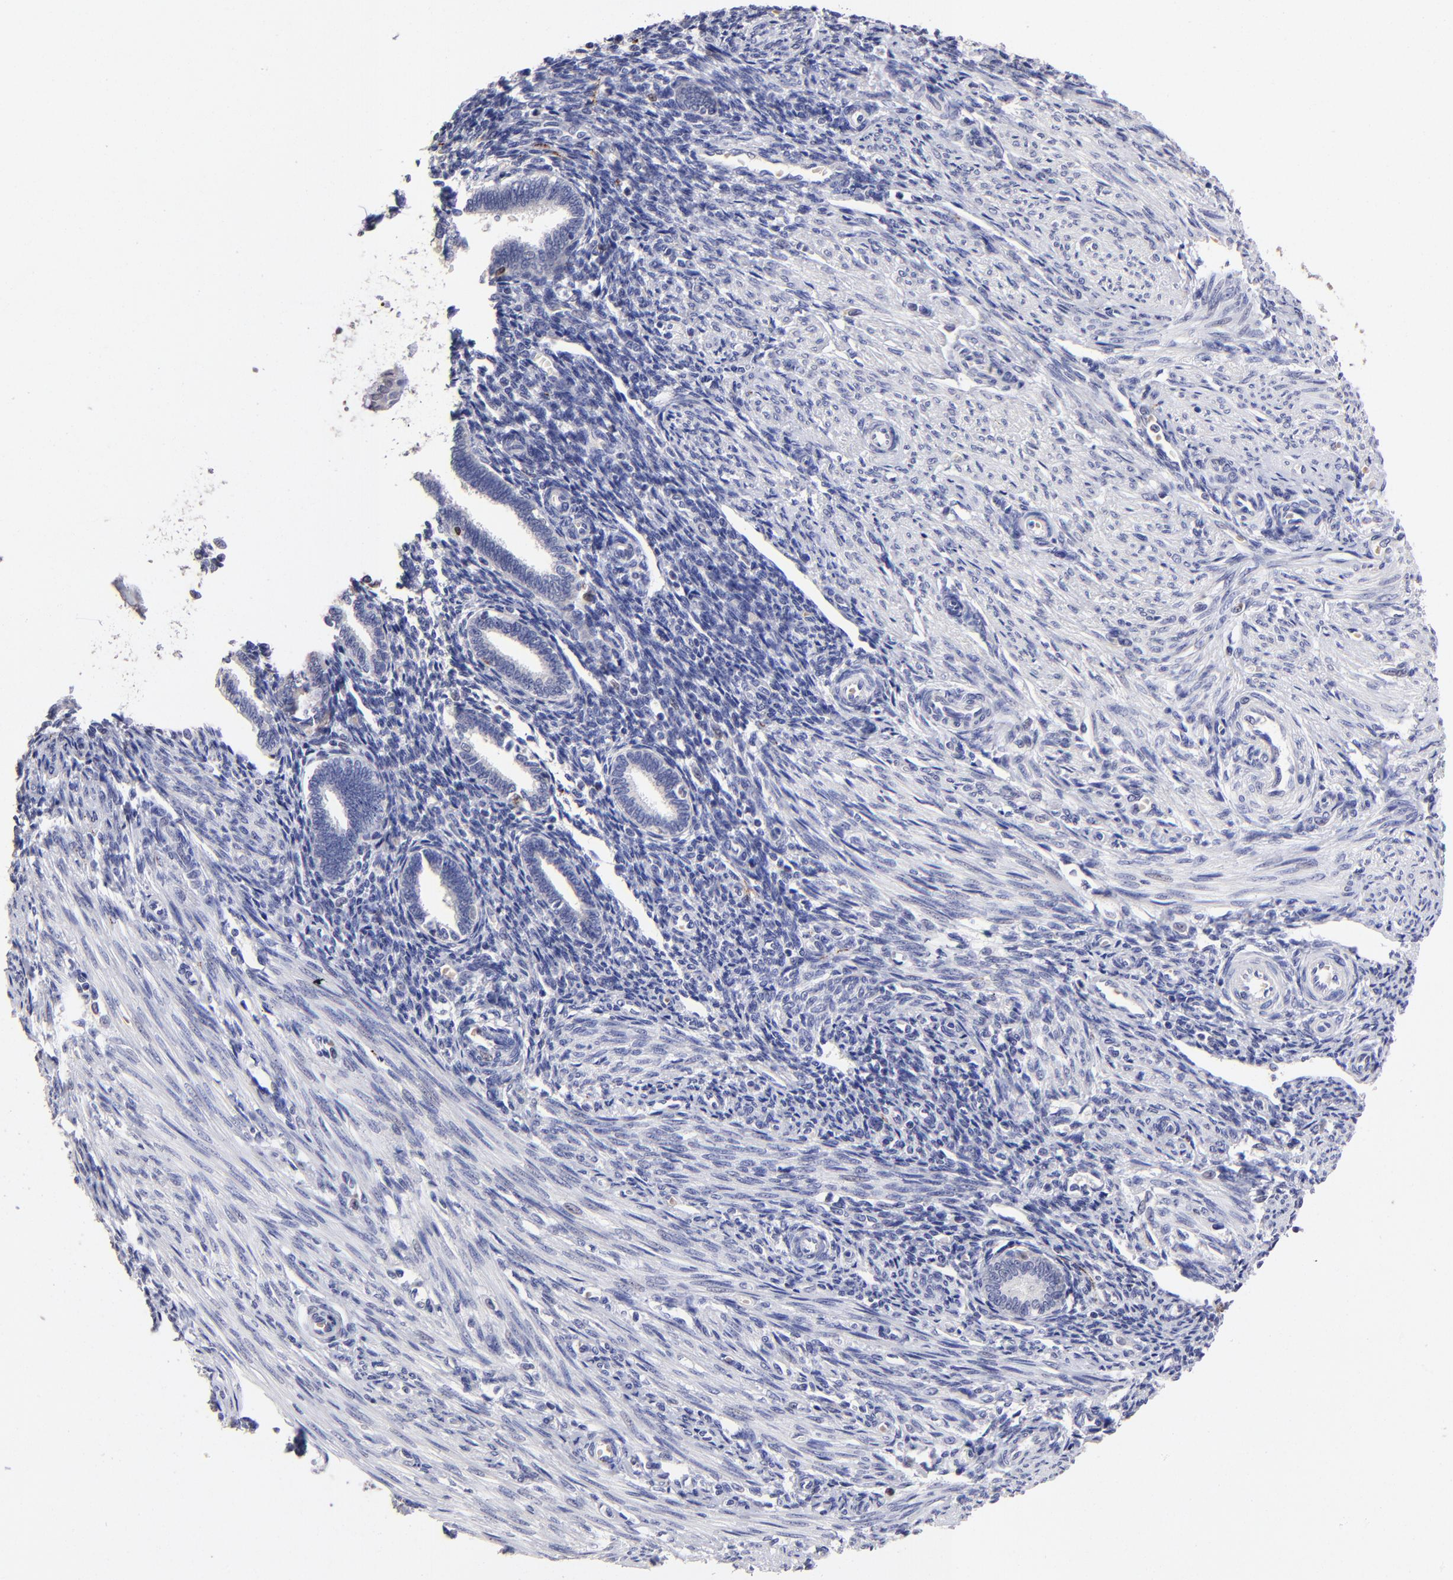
{"staining": {"intensity": "weak", "quantity": "<25%", "location": "nuclear"}, "tissue": "endometrium", "cell_type": "Cells in endometrial stroma", "image_type": "normal", "snomed": [{"axis": "morphology", "description": "Normal tissue, NOS"}, {"axis": "topography", "description": "Endometrium"}], "caption": "Endometrium was stained to show a protein in brown. There is no significant expression in cells in endometrial stroma.", "gene": "DNMT1", "patient": {"sex": "female", "age": 27}}